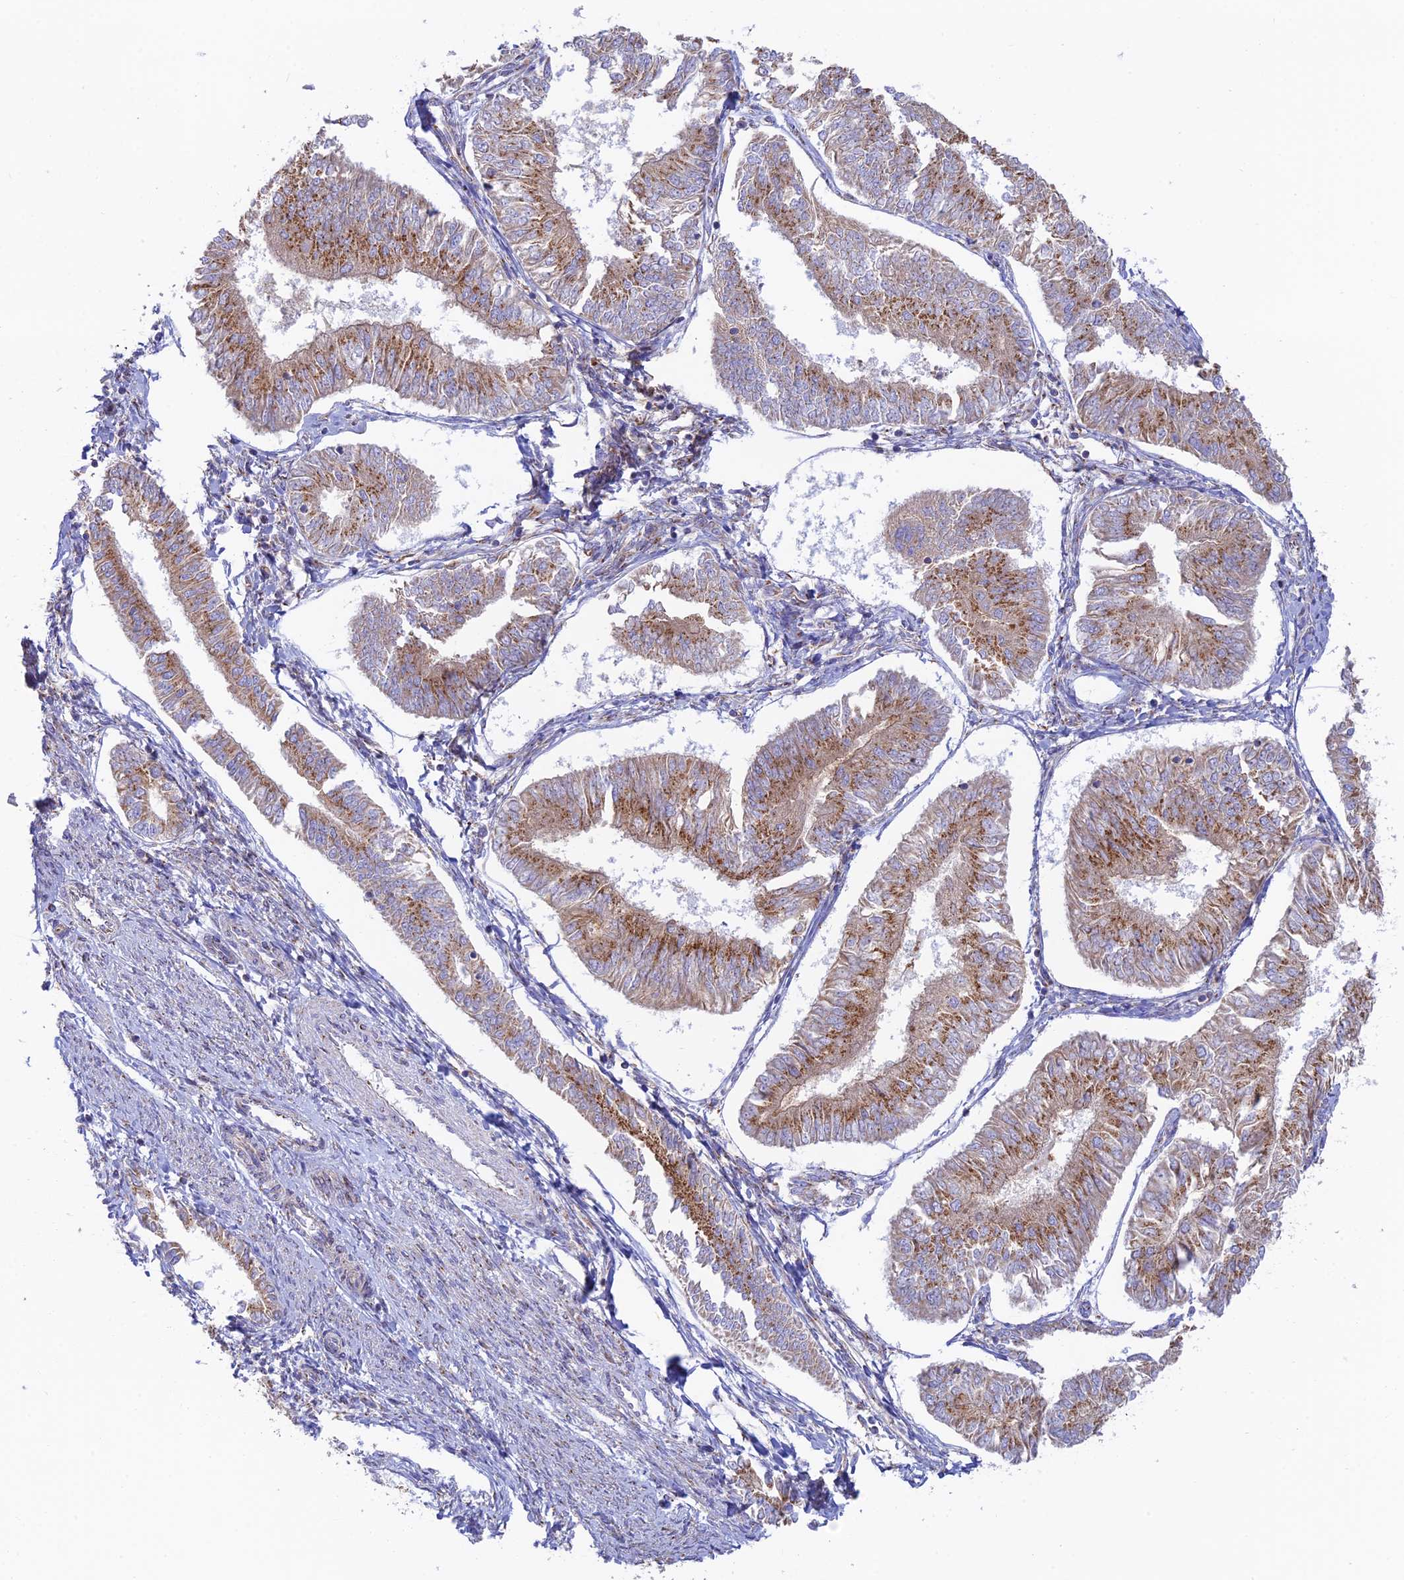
{"staining": {"intensity": "strong", "quantity": "25%-75%", "location": "cytoplasmic/membranous"}, "tissue": "endometrial cancer", "cell_type": "Tumor cells", "image_type": "cancer", "snomed": [{"axis": "morphology", "description": "Adenocarcinoma, NOS"}, {"axis": "topography", "description": "Endometrium"}], "caption": "Immunohistochemical staining of adenocarcinoma (endometrial) displays high levels of strong cytoplasmic/membranous protein expression in approximately 25%-75% of tumor cells.", "gene": "GOLGA3", "patient": {"sex": "female", "age": 58}}